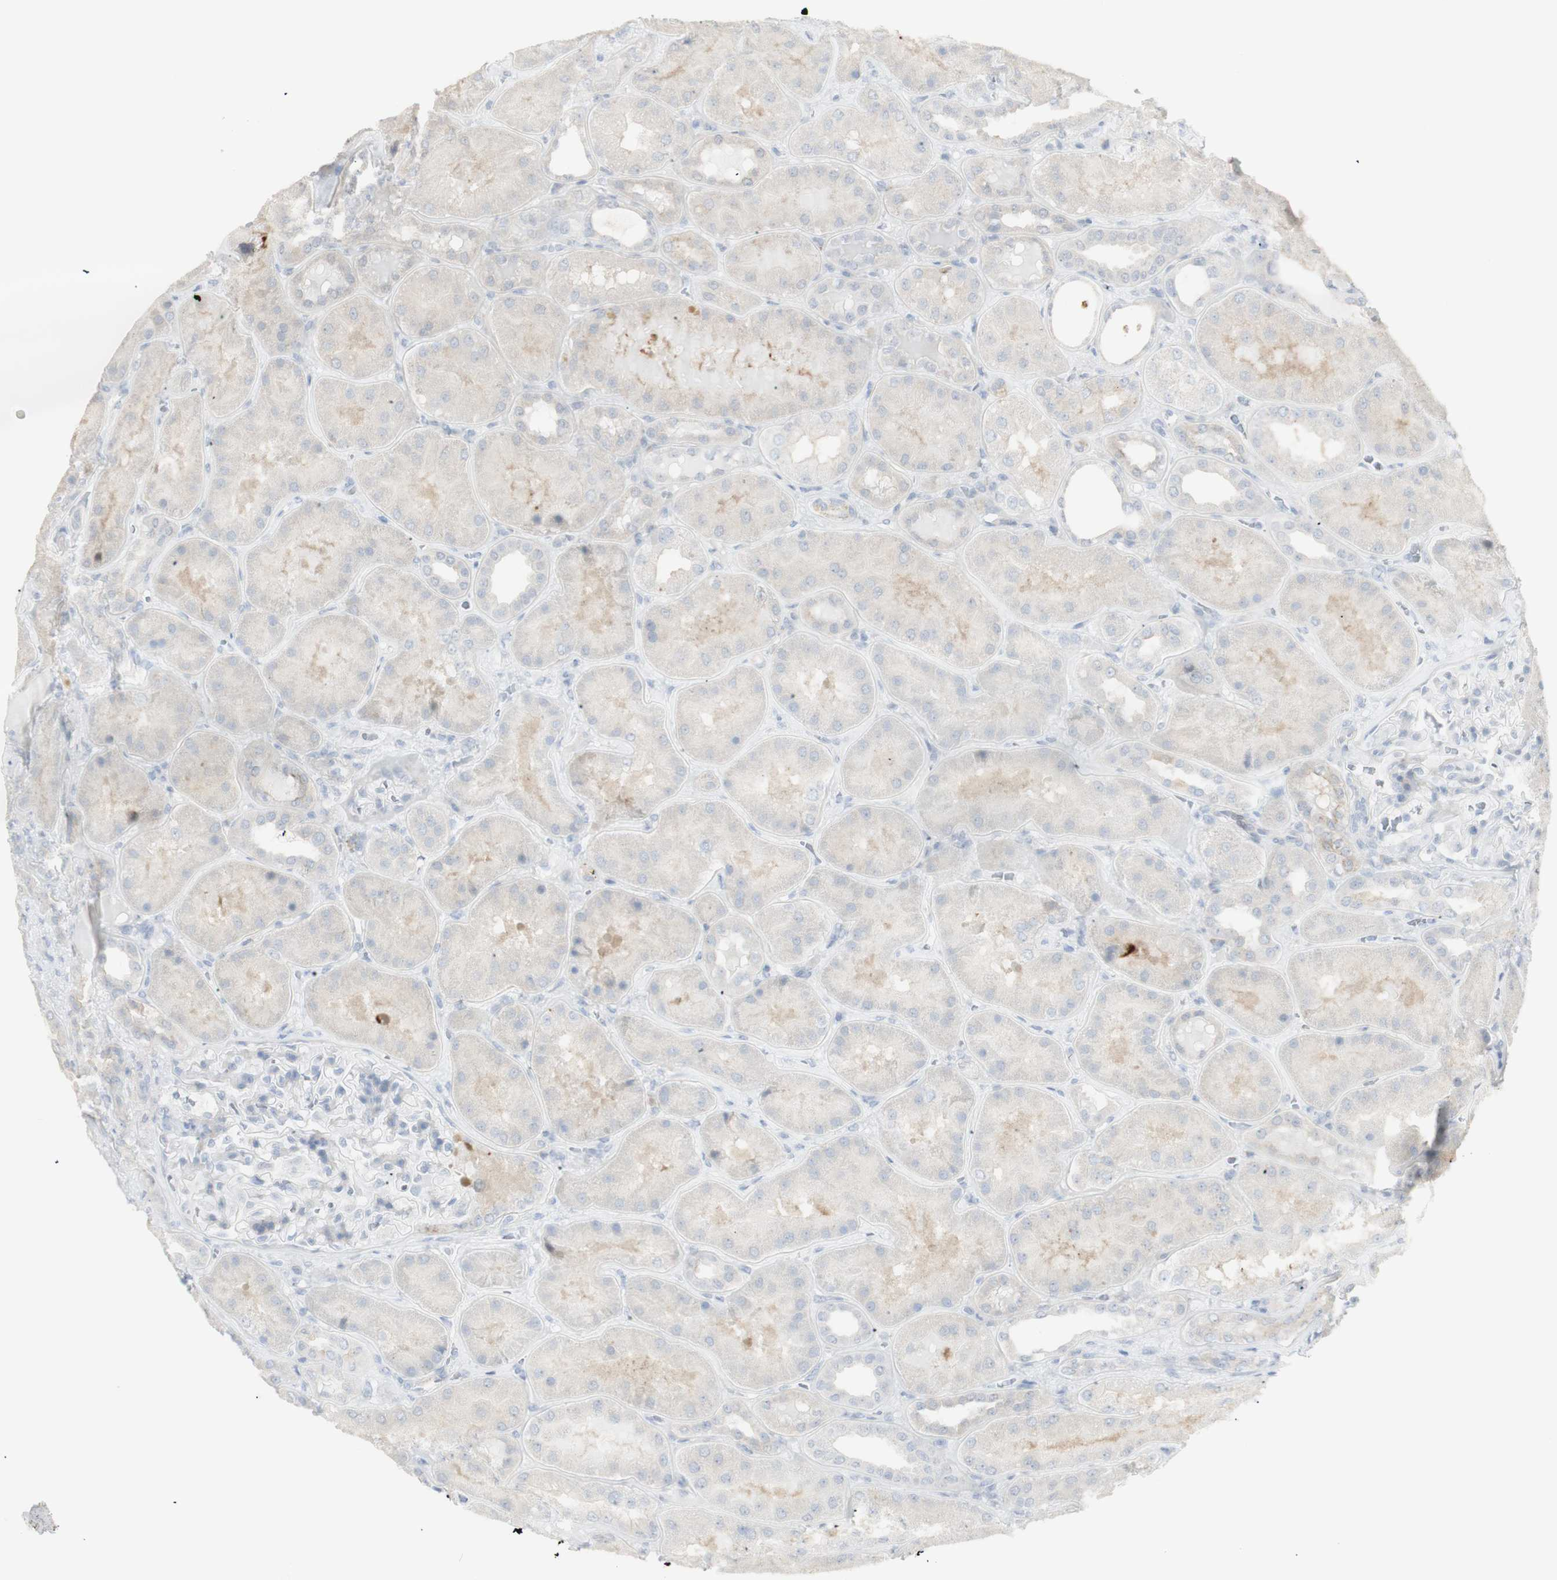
{"staining": {"intensity": "negative", "quantity": "none", "location": "none"}, "tissue": "kidney", "cell_type": "Cells in glomeruli", "image_type": "normal", "snomed": [{"axis": "morphology", "description": "Normal tissue, NOS"}, {"axis": "topography", "description": "Kidney"}], "caption": "Immunohistochemical staining of normal human kidney displays no significant positivity in cells in glomeruli. (Brightfield microscopy of DAB (3,3'-diaminobenzidine) immunohistochemistry at high magnification).", "gene": "NDST4", "patient": {"sex": "female", "age": 56}}